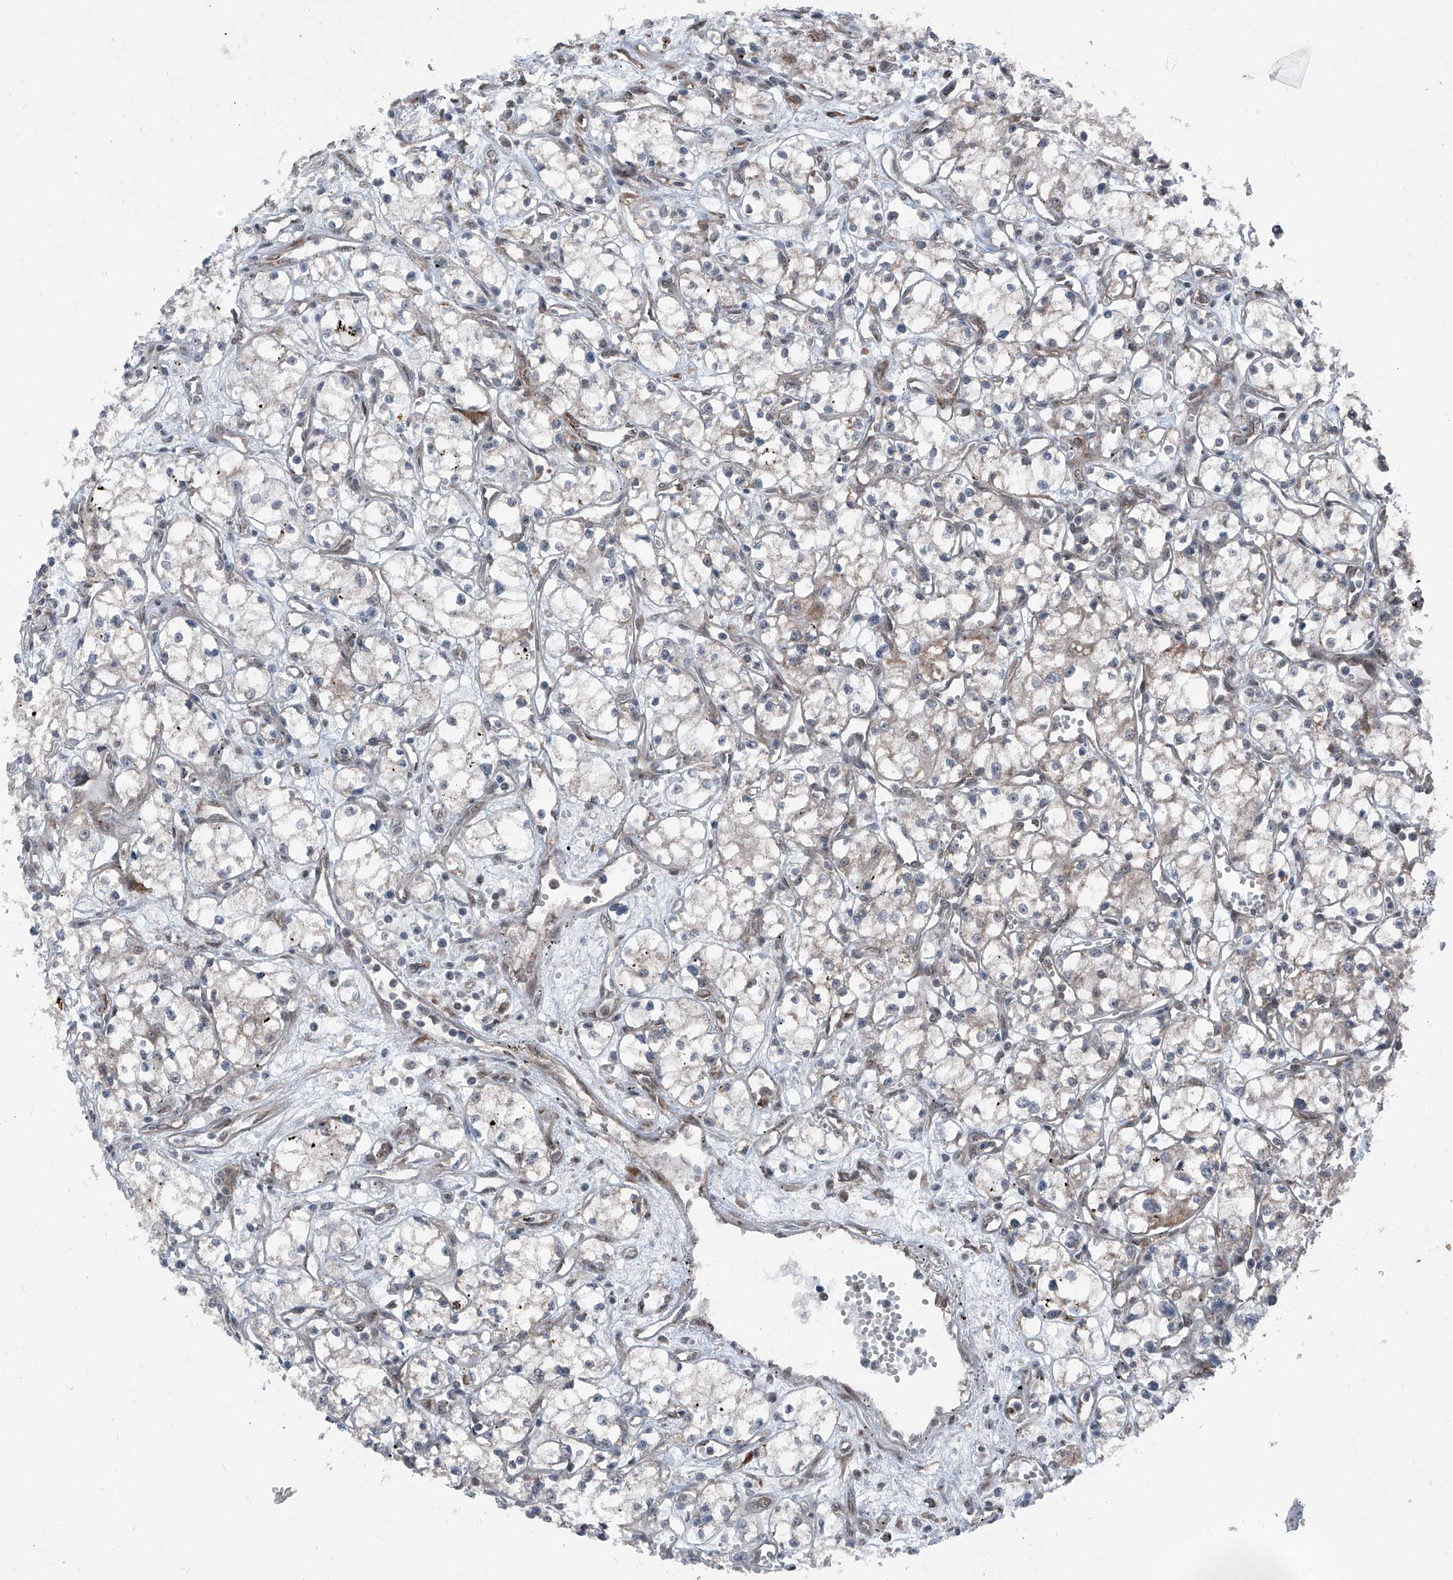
{"staining": {"intensity": "negative", "quantity": "none", "location": "none"}, "tissue": "renal cancer", "cell_type": "Tumor cells", "image_type": "cancer", "snomed": [{"axis": "morphology", "description": "Adenocarcinoma, NOS"}, {"axis": "topography", "description": "Kidney"}], "caption": "This image is of renal cancer stained with immunohistochemistry to label a protein in brown with the nuclei are counter-stained blue. There is no expression in tumor cells. The staining was performed using DAB to visualize the protein expression in brown, while the nuclei were stained in blue with hematoxylin (Magnification: 20x).", "gene": "COA7", "patient": {"sex": "male", "age": 59}}